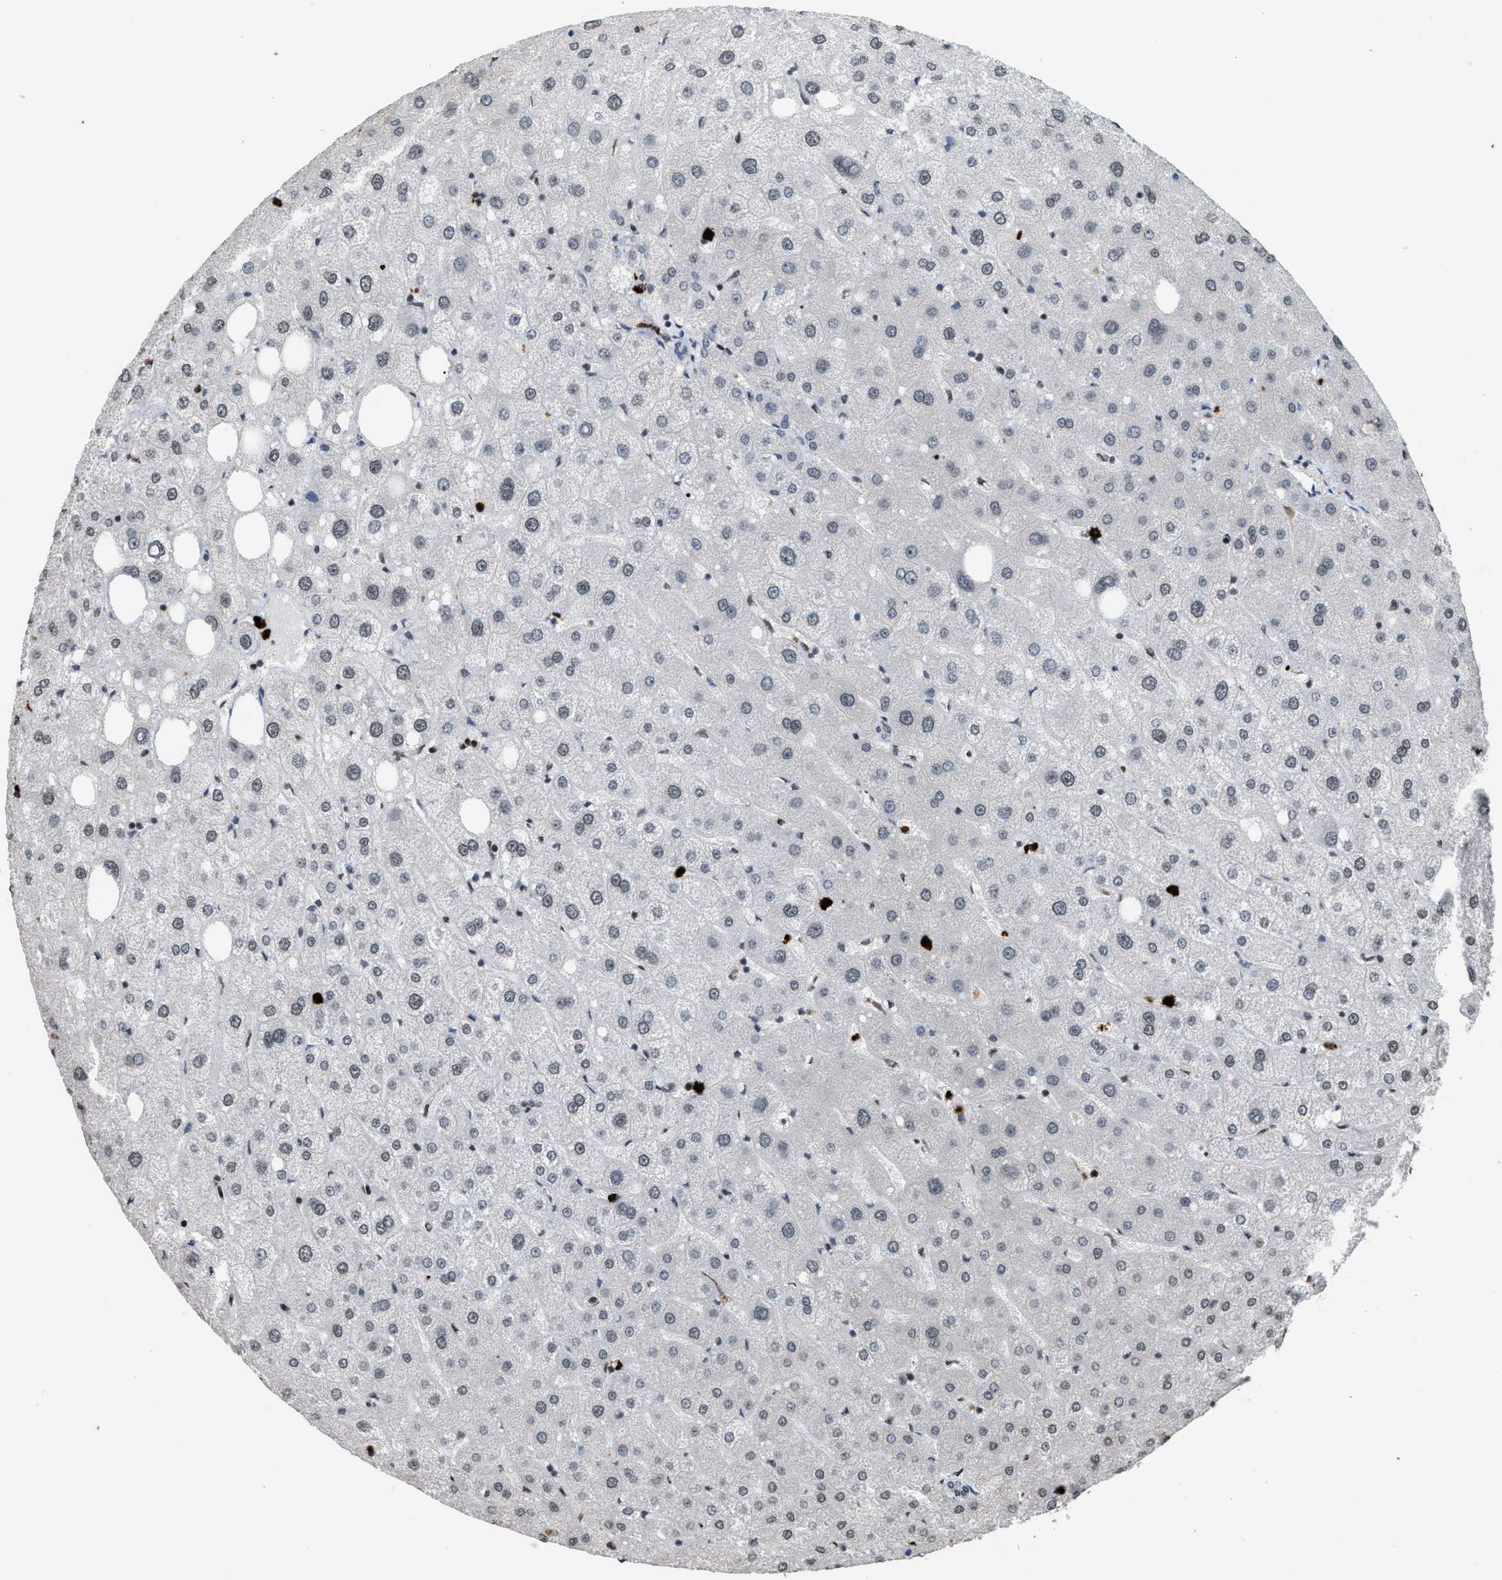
{"staining": {"intensity": "negative", "quantity": "none", "location": "none"}, "tissue": "liver", "cell_type": "Cholangiocytes", "image_type": "normal", "snomed": [{"axis": "morphology", "description": "Normal tissue, NOS"}, {"axis": "topography", "description": "Liver"}], "caption": "DAB immunohistochemical staining of unremarkable human liver displays no significant positivity in cholangiocytes.", "gene": "PRUNE2", "patient": {"sex": "male", "age": 73}}